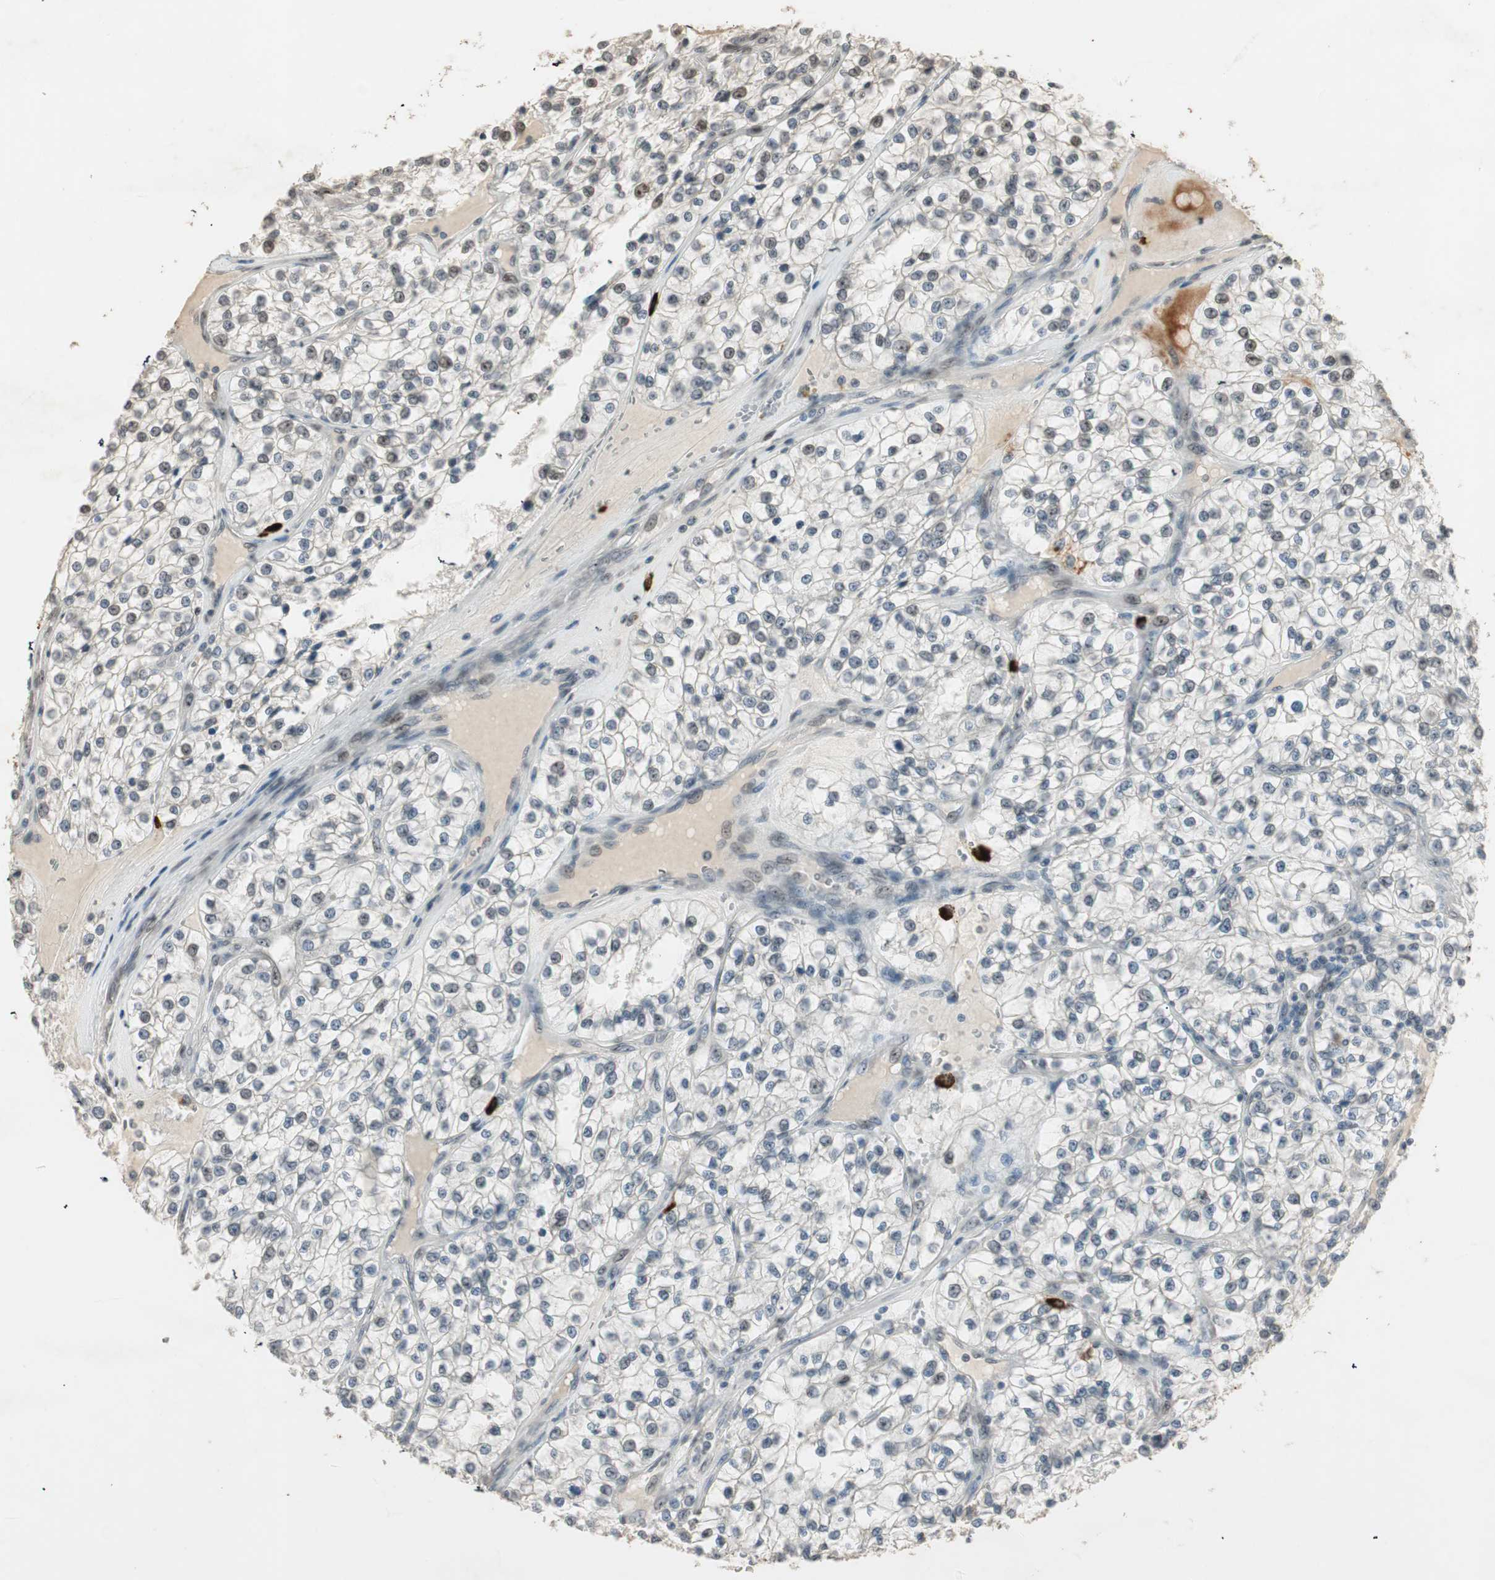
{"staining": {"intensity": "moderate", "quantity": "<25%", "location": "nuclear"}, "tissue": "renal cancer", "cell_type": "Tumor cells", "image_type": "cancer", "snomed": [{"axis": "morphology", "description": "Adenocarcinoma, NOS"}, {"axis": "topography", "description": "Kidney"}], "caption": "Protein staining of renal cancer tissue exhibits moderate nuclear positivity in approximately <25% of tumor cells.", "gene": "ETV4", "patient": {"sex": "female", "age": 57}}